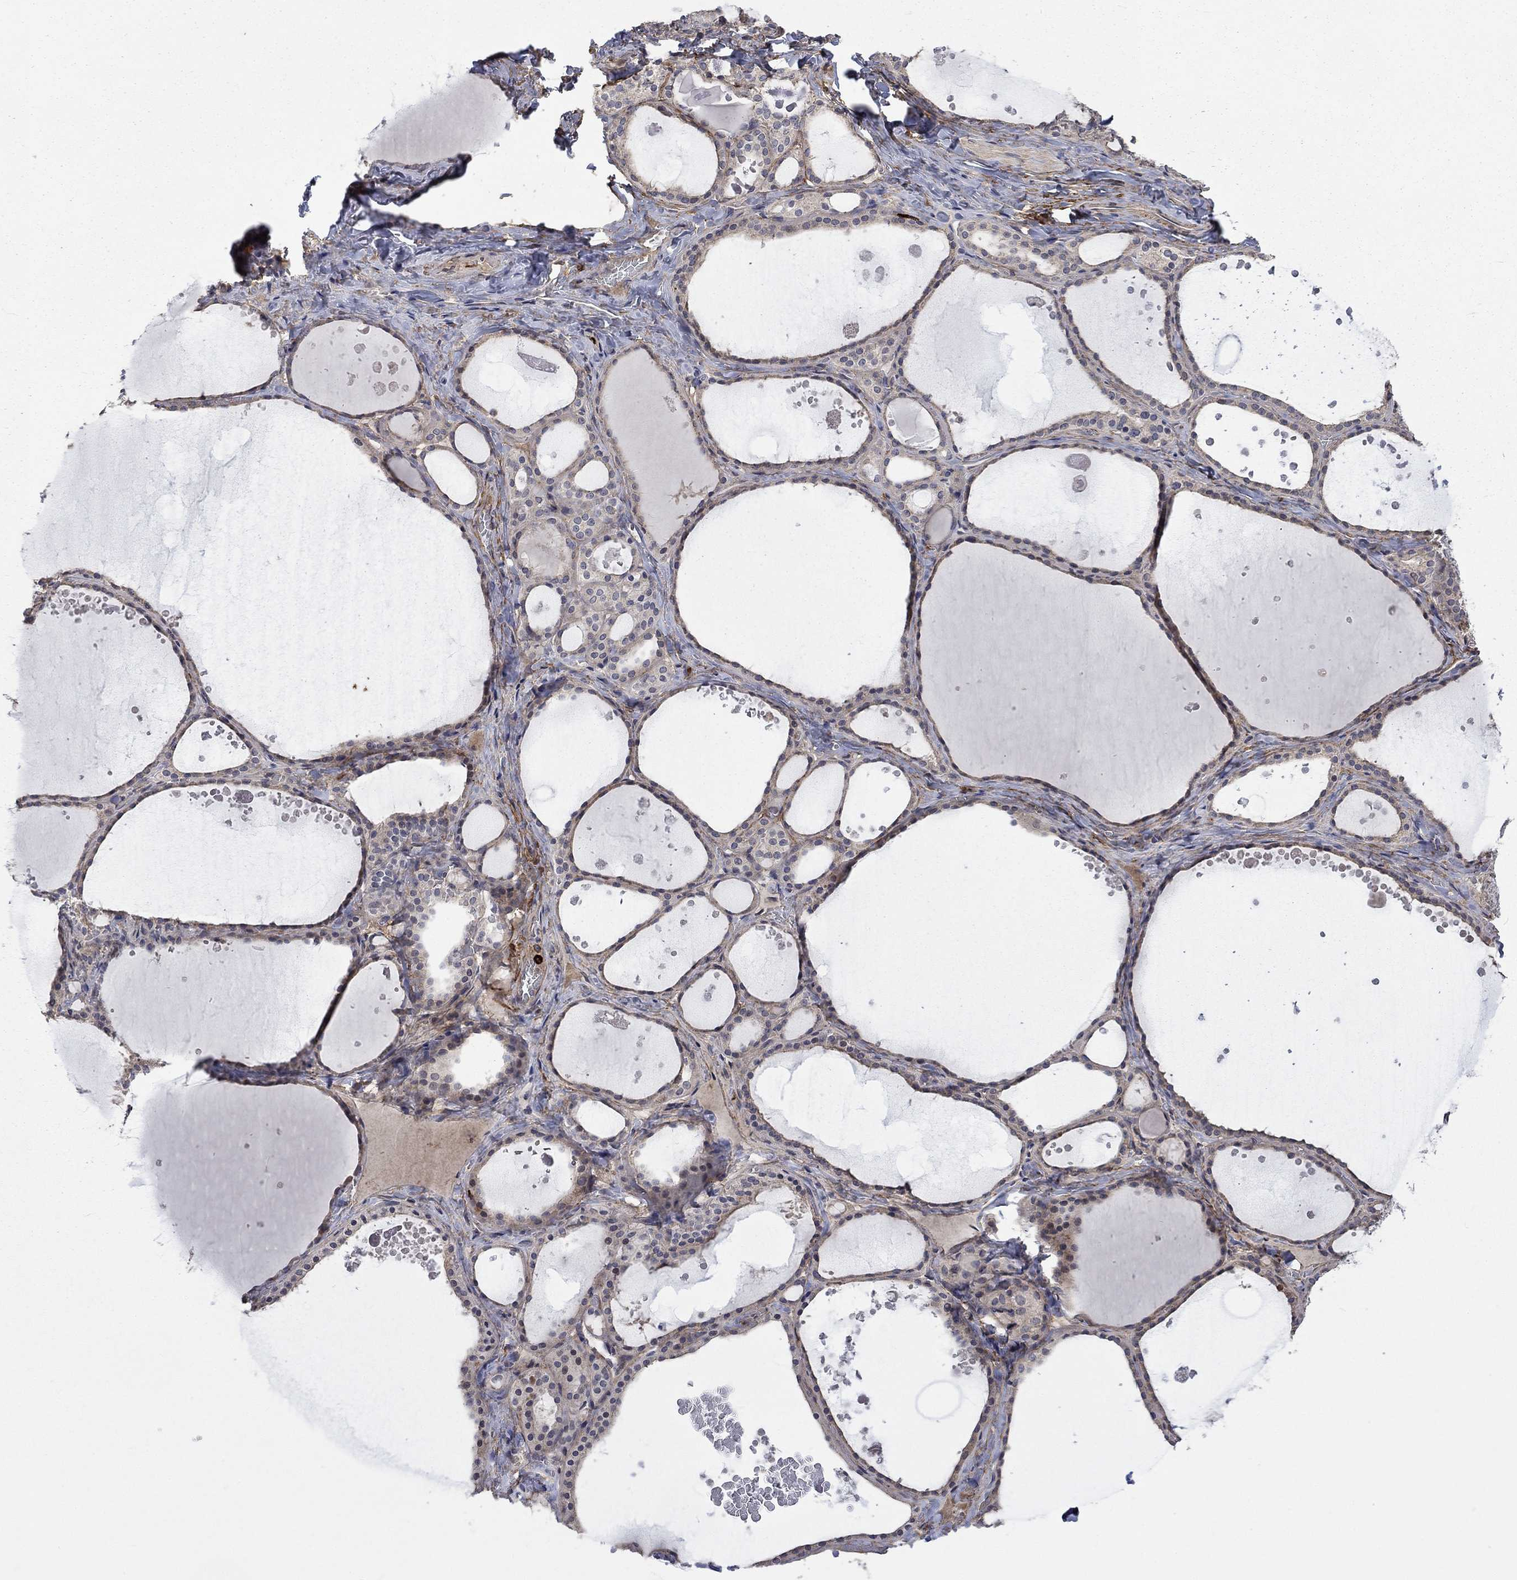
{"staining": {"intensity": "negative", "quantity": "none", "location": "none"}, "tissue": "thyroid gland", "cell_type": "Glandular cells", "image_type": "normal", "snomed": [{"axis": "morphology", "description": "Normal tissue, NOS"}, {"axis": "topography", "description": "Thyroid gland"}], "caption": "This is an IHC image of normal thyroid gland. There is no expression in glandular cells.", "gene": "VCAN", "patient": {"sex": "male", "age": 63}}